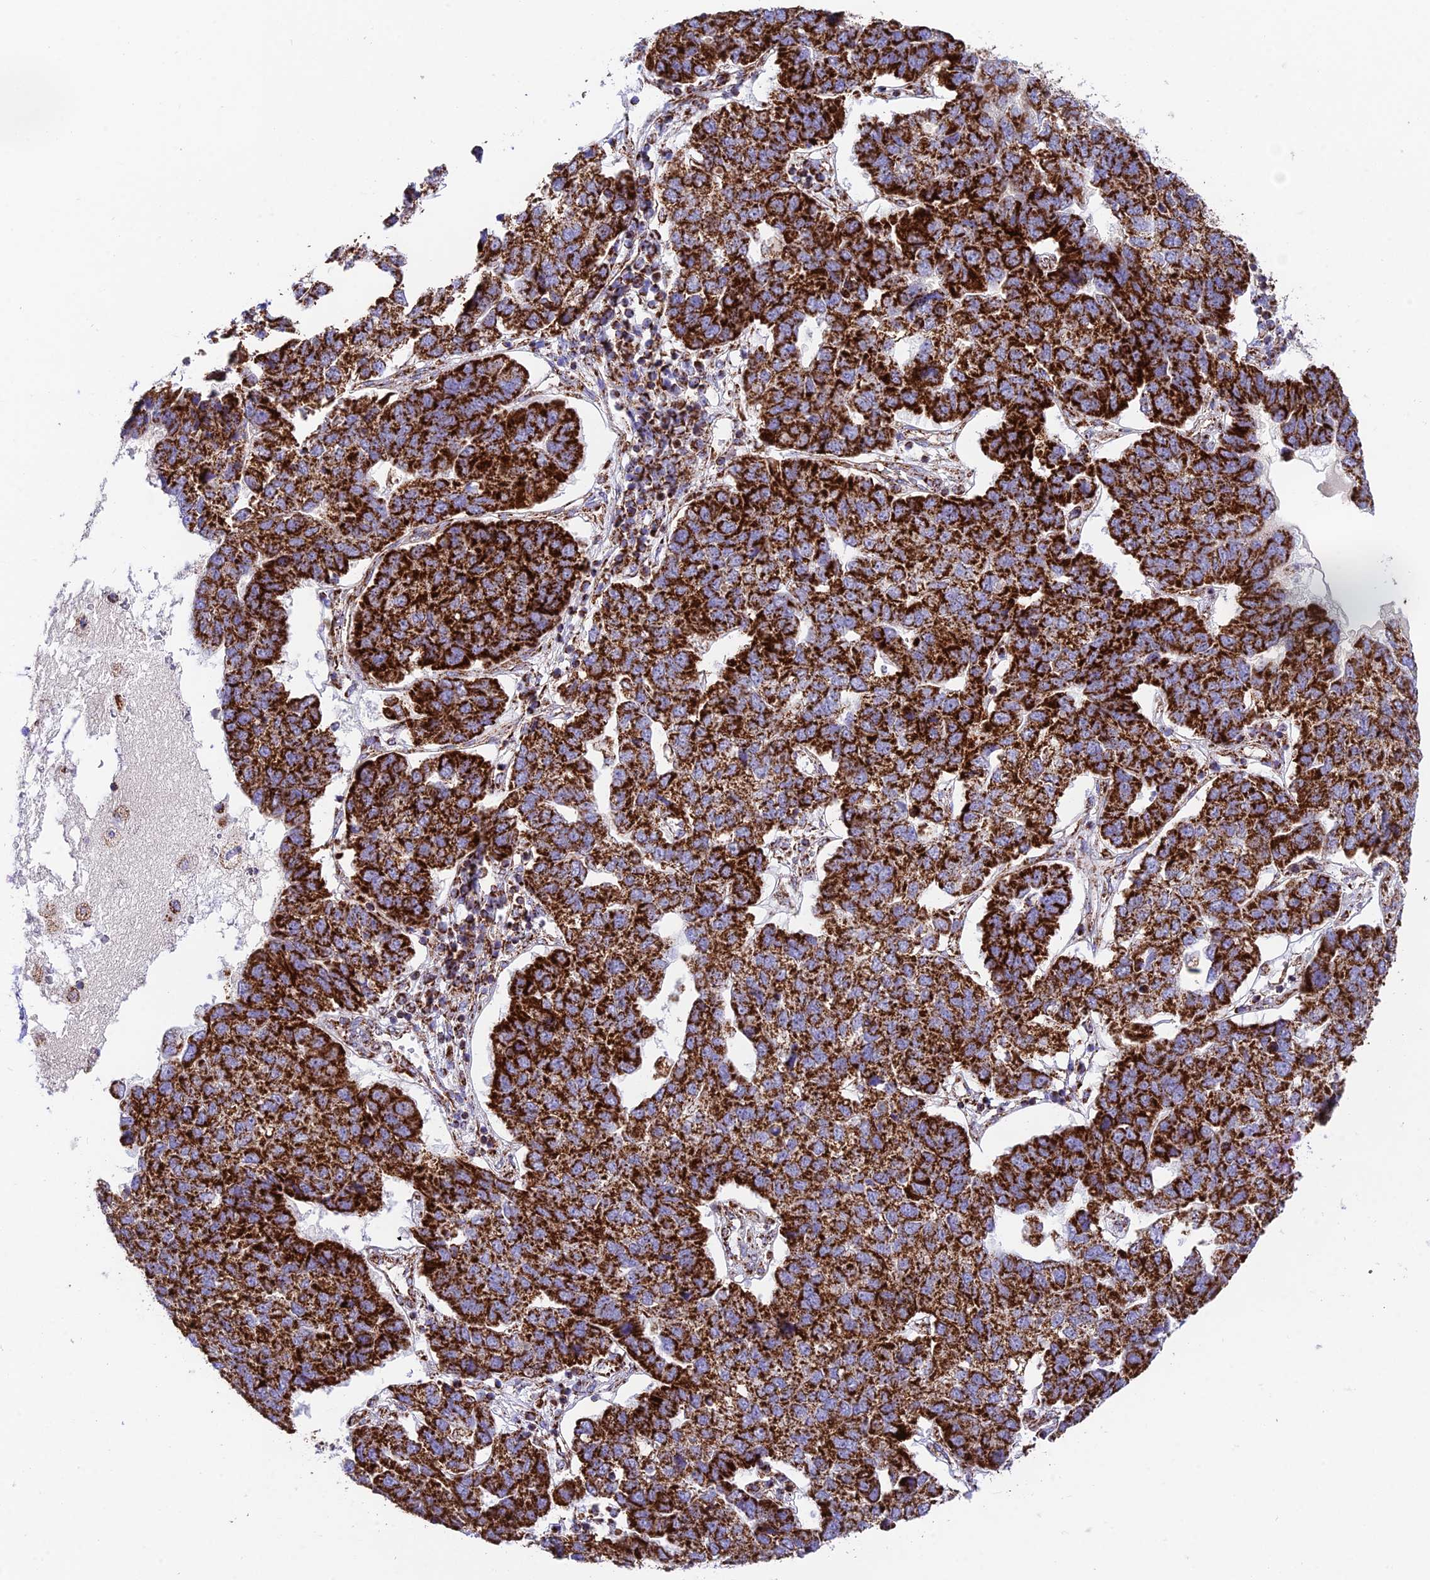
{"staining": {"intensity": "strong", "quantity": ">75%", "location": "cytoplasmic/membranous"}, "tissue": "pancreatic cancer", "cell_type": "Tumor cells", "image_type": "cancer", "snomed": [{"axis": "morphology", "description": "Adenocarcinoma, NOS"}, {"axis": "topography", "description": "Pancreas"}], "caption": "Pancreatic cancer (adenocarcinoma) stained with DAB IHC demonstrates high levels of strong cytoplasmic/membranous positivity in about >75% of tumor cells. Using DAB (3,3'-diaminobenzidine) (brown) and hematoxylin (blue) stains, captured at high magnification using brightfield microscopy.", "gene": "CHCHD3", "patient": {"sex": "female", "age": 61}}